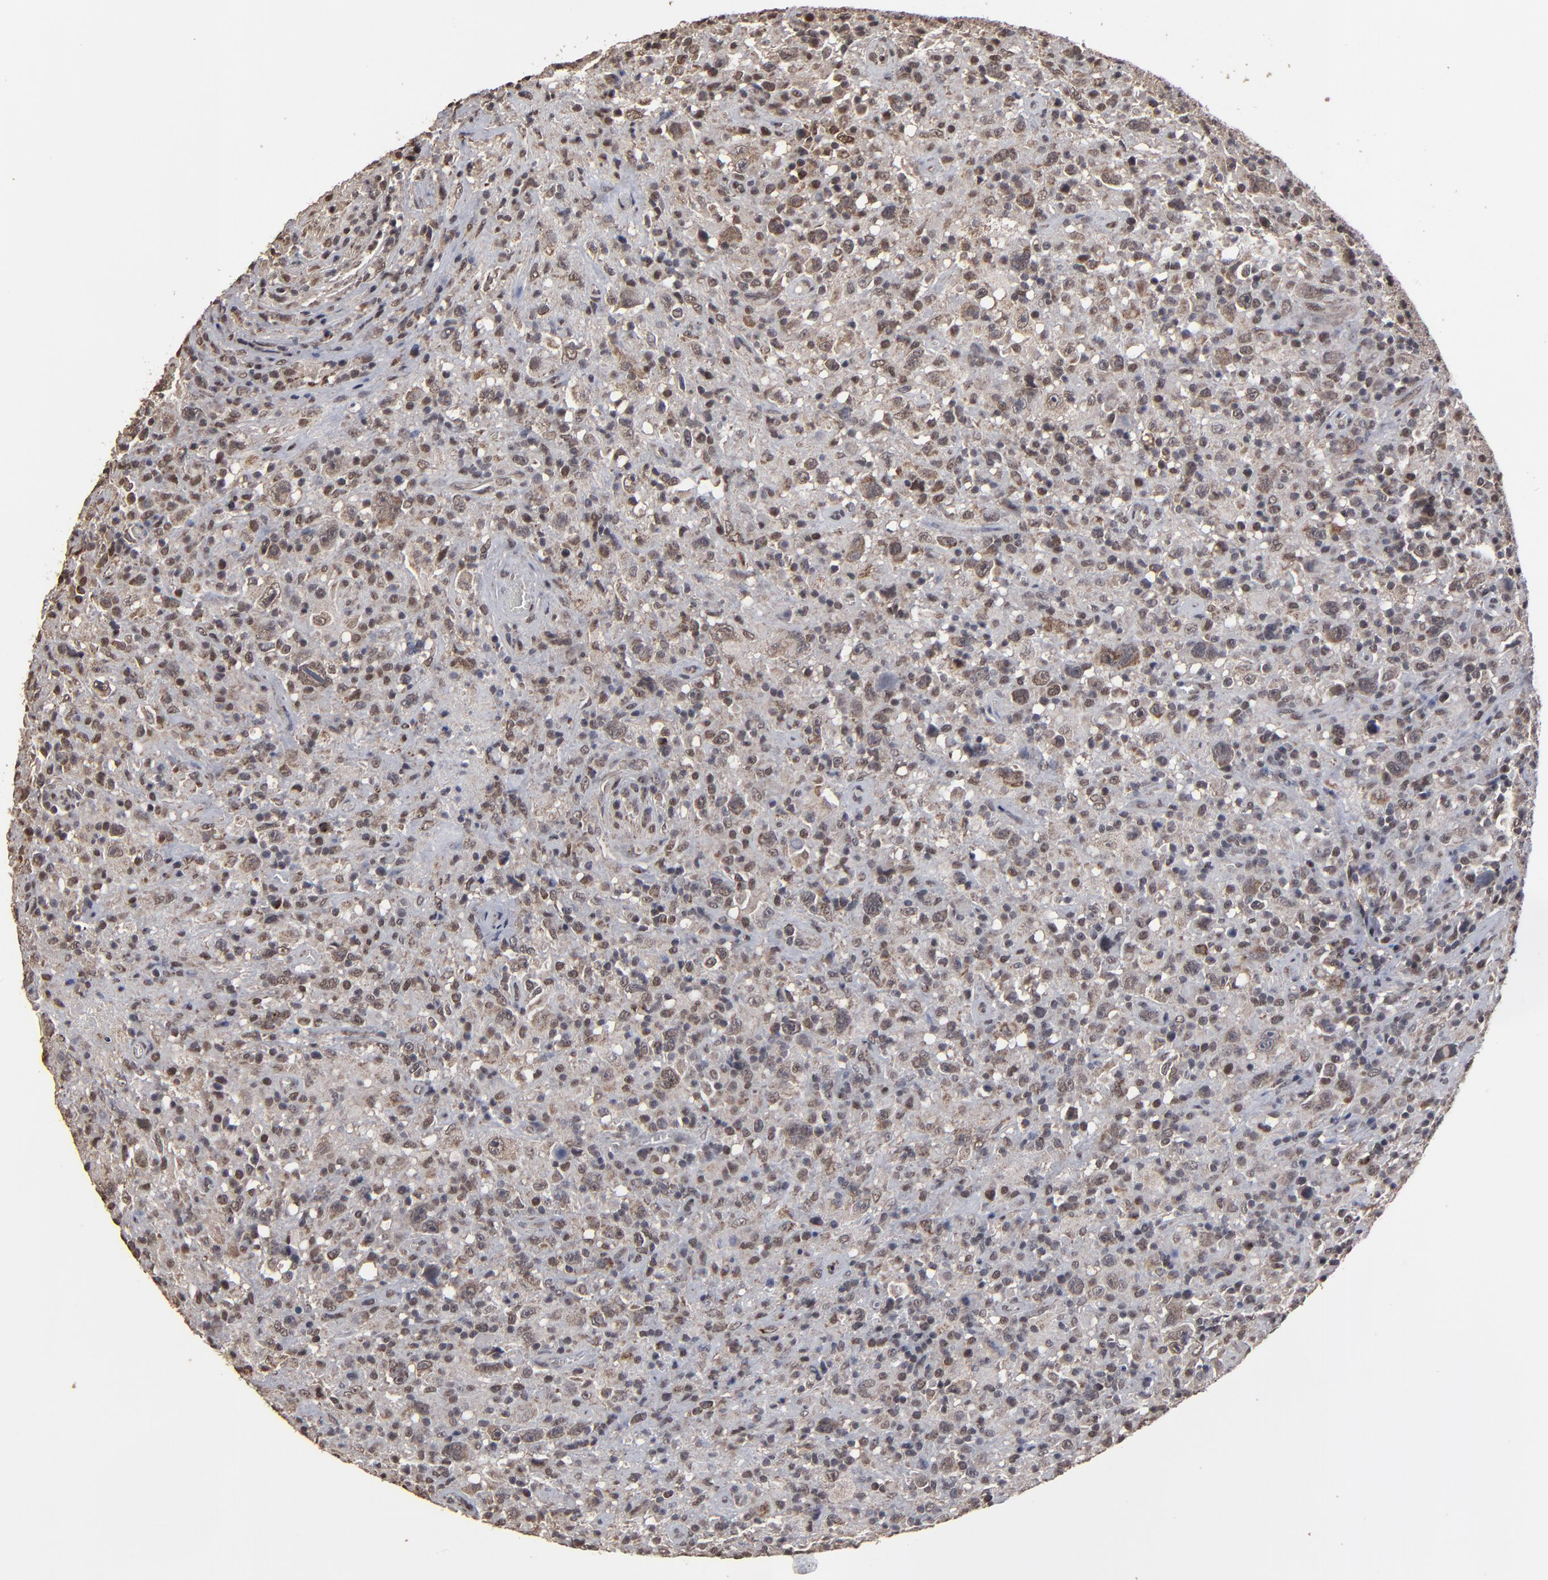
{"staining": {"intensity": "weak", "quantity": "<25%", "location": "nuclear"}, "tissue": "lymphoma", "cell_type": "Tumor cells", "image_type": "cancer", "snomed": [{"axis": "morphology", "description": "Hodgkin's disease, NOS"}, {"axis": "topography", "description": "Lymph node"}], "caption": "Immunohistochemistry (IHC) photomicrograph of human Hodgkin's disease stained for a protein (brown), which shows no staining in tumor cells.", "gene": "BNIP3", "patient": {"sex": "male", "age": 46}}